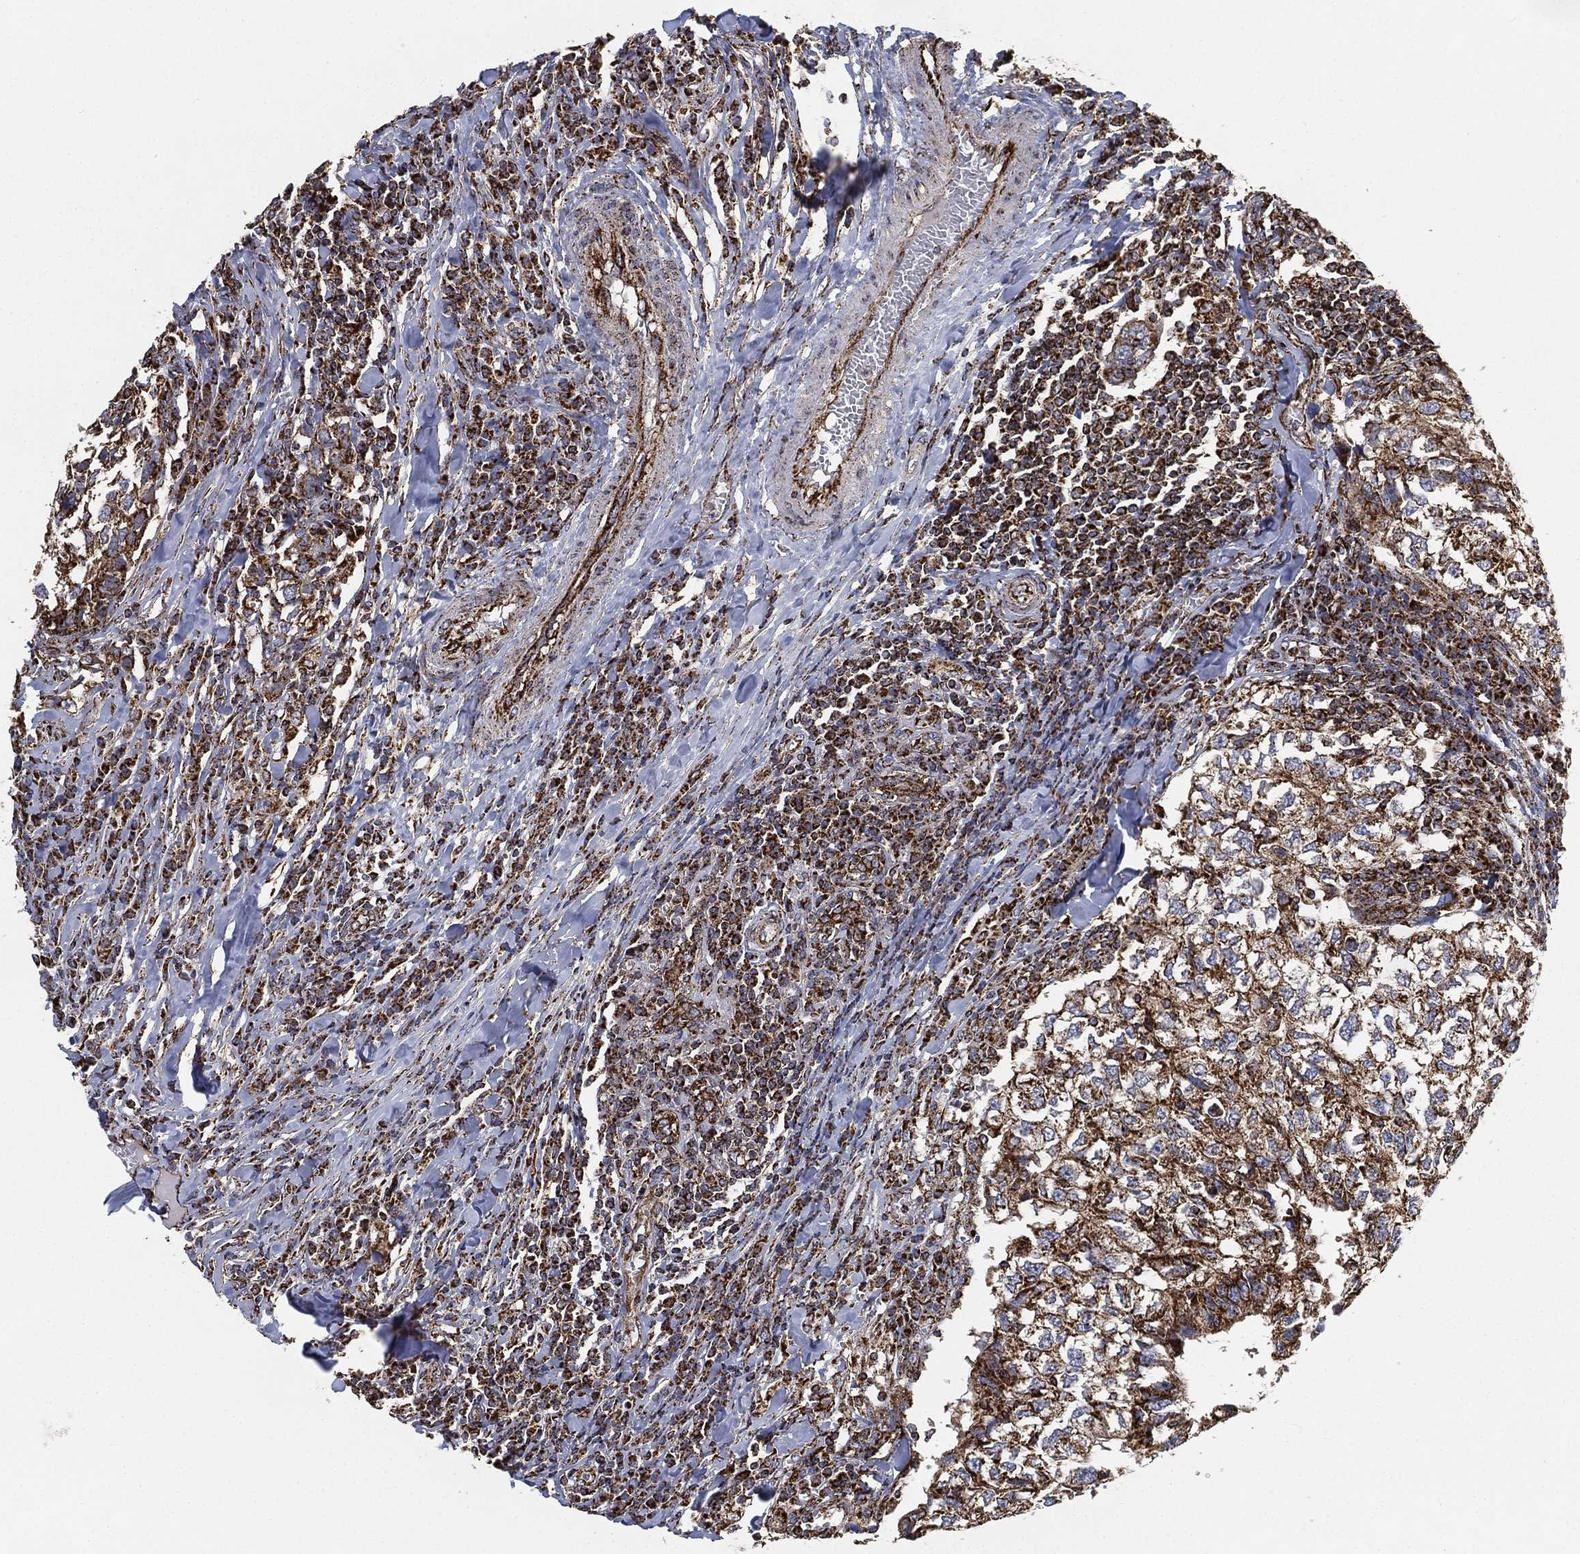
{"staining": {"intensity": "strong", "quantity": ">75%", "location": "cytoplasmic/membranous"}, "tissue": "breast cancer", "cell_type": "Tumor cells", "image_type": "cancer", "snomed": [{"axis": "morphology", "description": "Duct carcinoma"}, {"axis": "topography", "description": "Breast"}], "caption": "Tumor cells reveal high levels of strong cytoplasmic/membranous positivity in approximately >75% of cells in breast infiltrating ductal carcinoma.", "gene": "SLC38A7", "patient": {"sex": "female", "age": 30}}